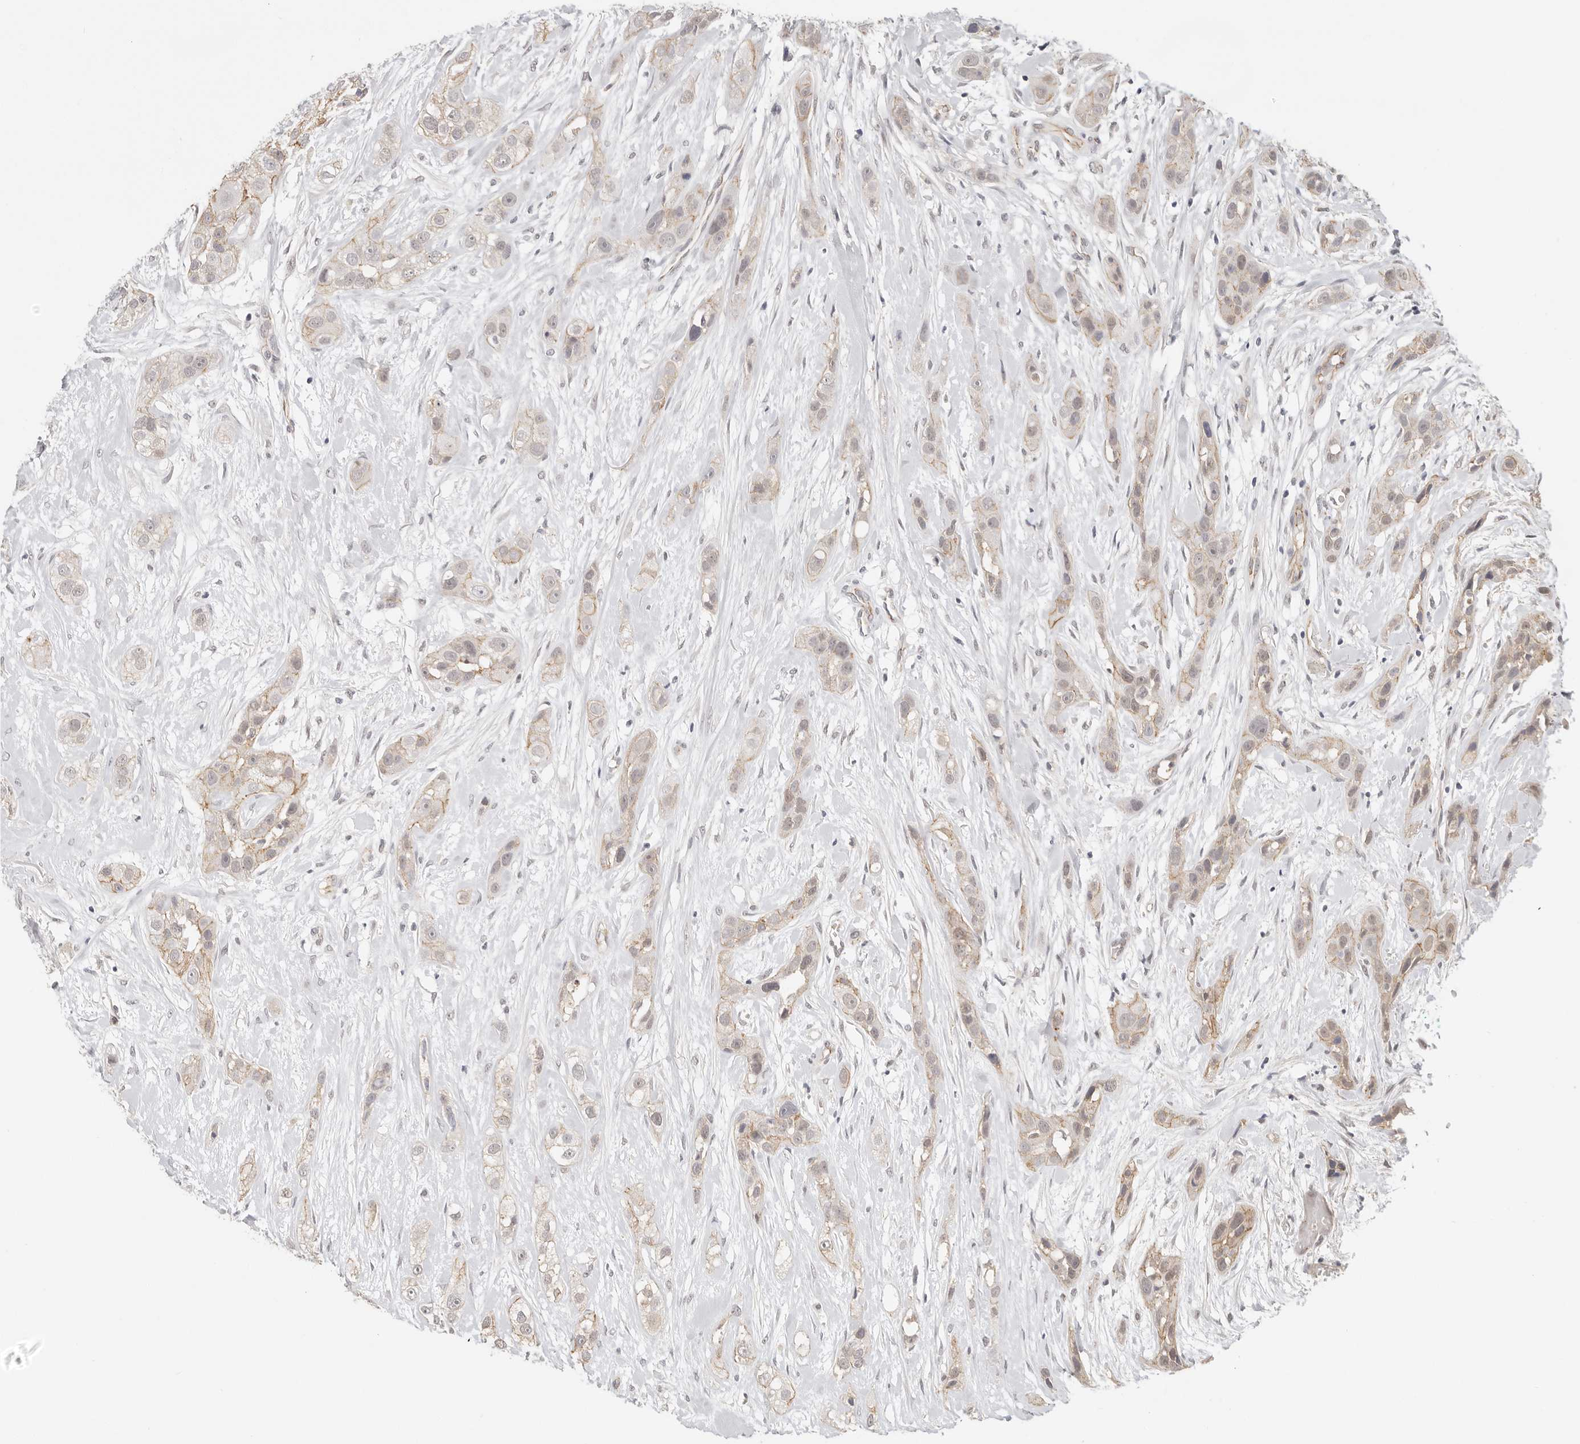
{"staining": {"intensity": "weak", "quantity": "25%-75%", "location": "cytoplasmic/membranous"}, "tissue": "head and neck cancer", "cell_type": "Tumor cells", "image_type": "cancer", "snomed": [{"axis": "morphology", "description": "Normal tissue, NOS"}, {"axis": "morphology", "description": "Squamous cell carcinoma, NOS"}, {"axis": "topography", "description": "Skeletal muscle"}, {"axis": "topography", "description": "Head-Neck"}], "caption": "DAB immunohistochemical staining of human head and neck cancer (squamous cell carcinoma) displays weak cytoplasmic/membranous protein positivity in approximately 25%-75% of tumor cells.", "gene": "ANXA9", "patient": {"sex": "male", "age": 51}}